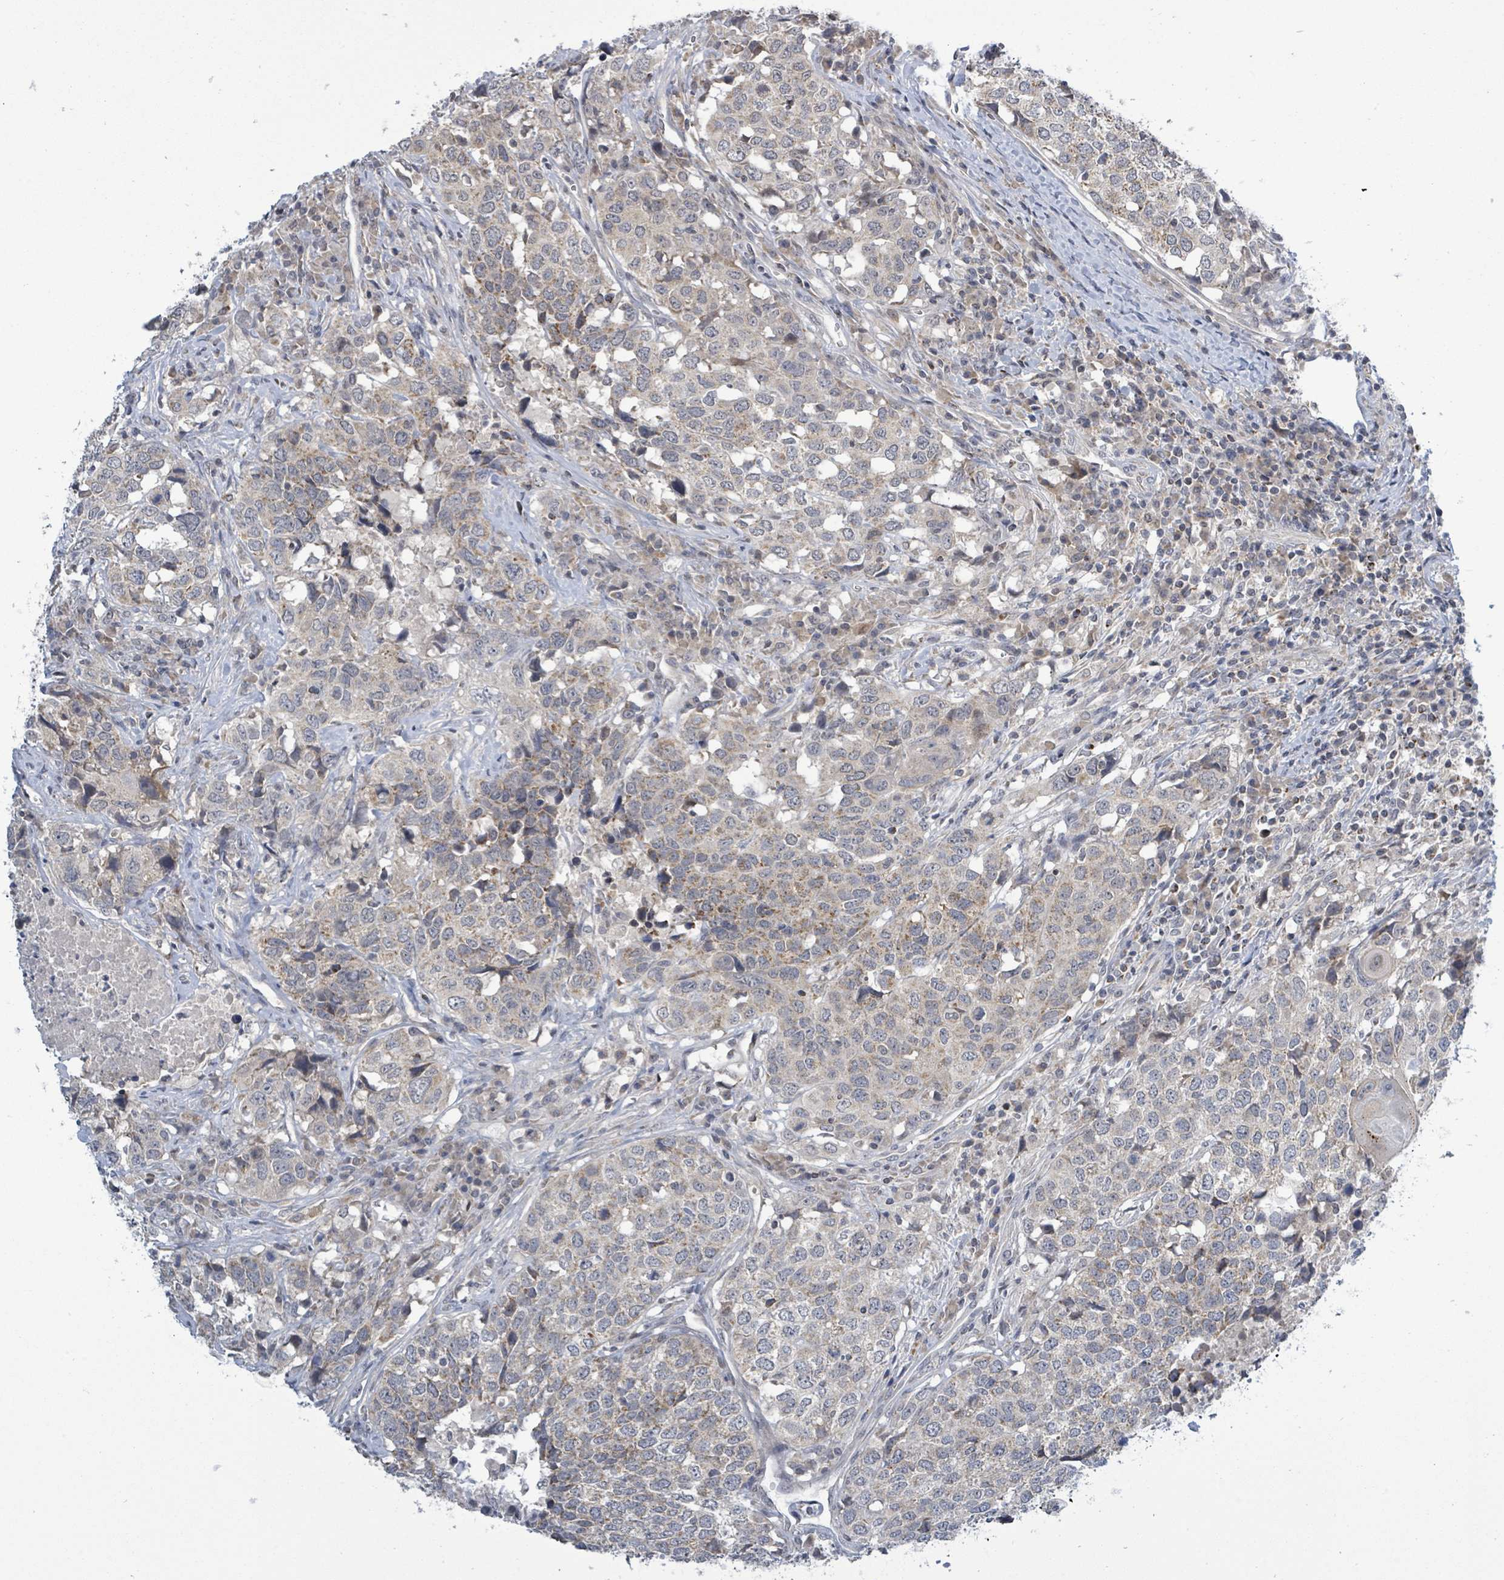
{"staining": {"intensity": "moderate", "quantity": "25%-75%", "location": "cytoplasmic/membranous"}, "tissue": "head and neck cancer", "cell_type": "Tumor cells", "image_type": "cancer", "snomed": [{"axis": "morphology", "description": "Normal tissue, NOS"}, {"axis": "morphology", "description": "Squamous cell carcinoma, NOS"}, {"axis": "topography", "description": "Skeletal muscle"}, {"axis": "topography", "description": "Vascular tissue"}, {"axis": "topography", "description": "Peripheral nerve tissue"}, {"axis": "topography", "description": "Head-Neck"}], "caption": "Immunohistochemical staining of human head and neck cancer (squamous cell carcinoma) reveals medium levels of moderate cytoplasmic/membranous staining in about 25%-75% of tumor cells.", "gene": "COQ10B", "patient": {"sex": "male", "age": 66}}